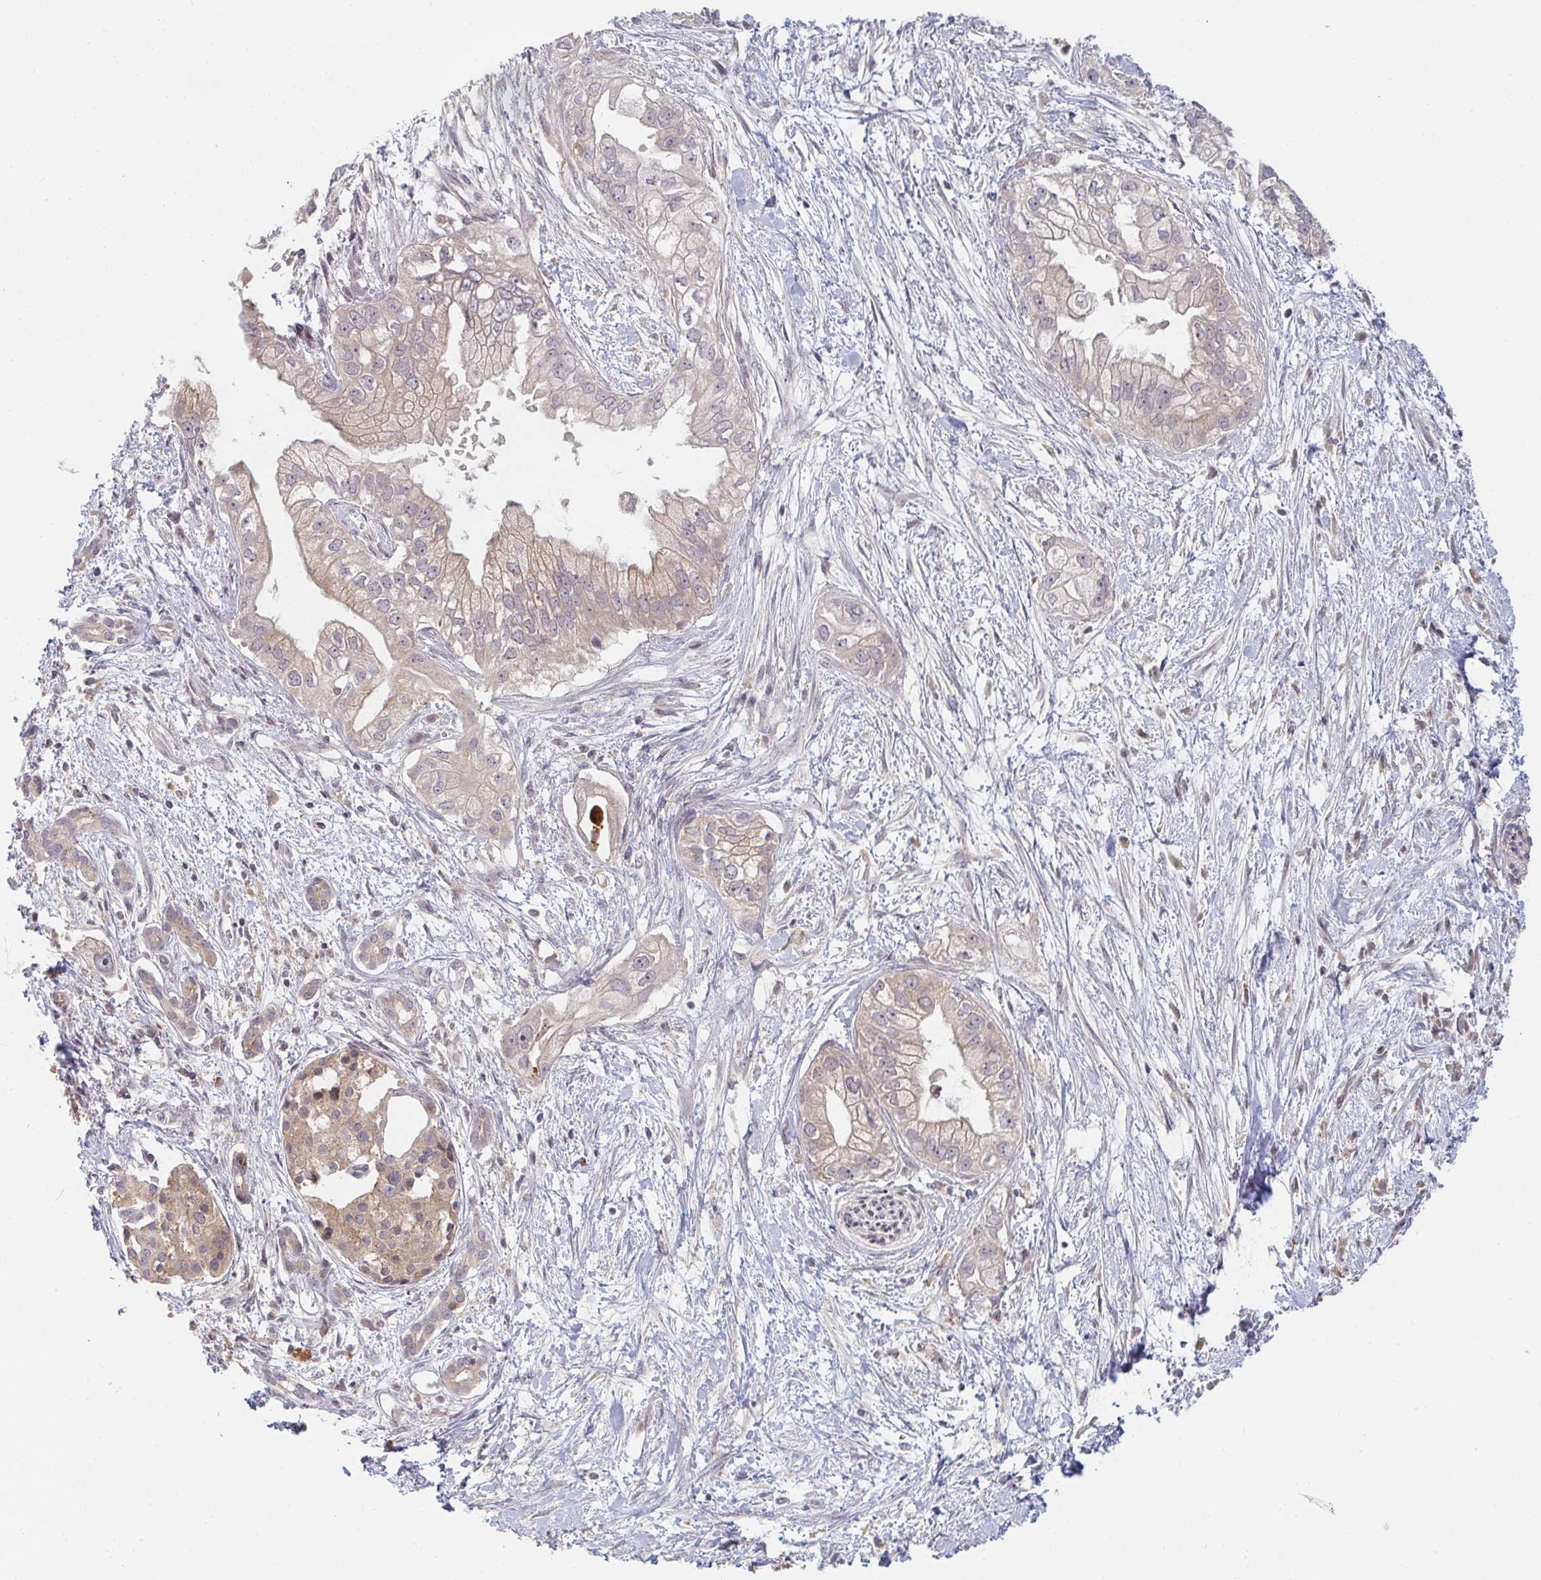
{"staining": {"intensity": "weak", "quantity": "<25%", "location": "cytoplasmic/membranous"}, "tissue": "pancreatic cancer", "cell_type": "Tumor cells", "image_type": "cancer", "snomed": [{"axis": "morphology", "description": "Adenocarcinoma, NOS"}, {"axis": "topography", "description": "Pancreas"}], "caption": "A histopathology image of human pancreatic cancer is negative for staining in tumor cells.", "gene": "DCST1", "patient": {"sex": "male", "age": 70}}